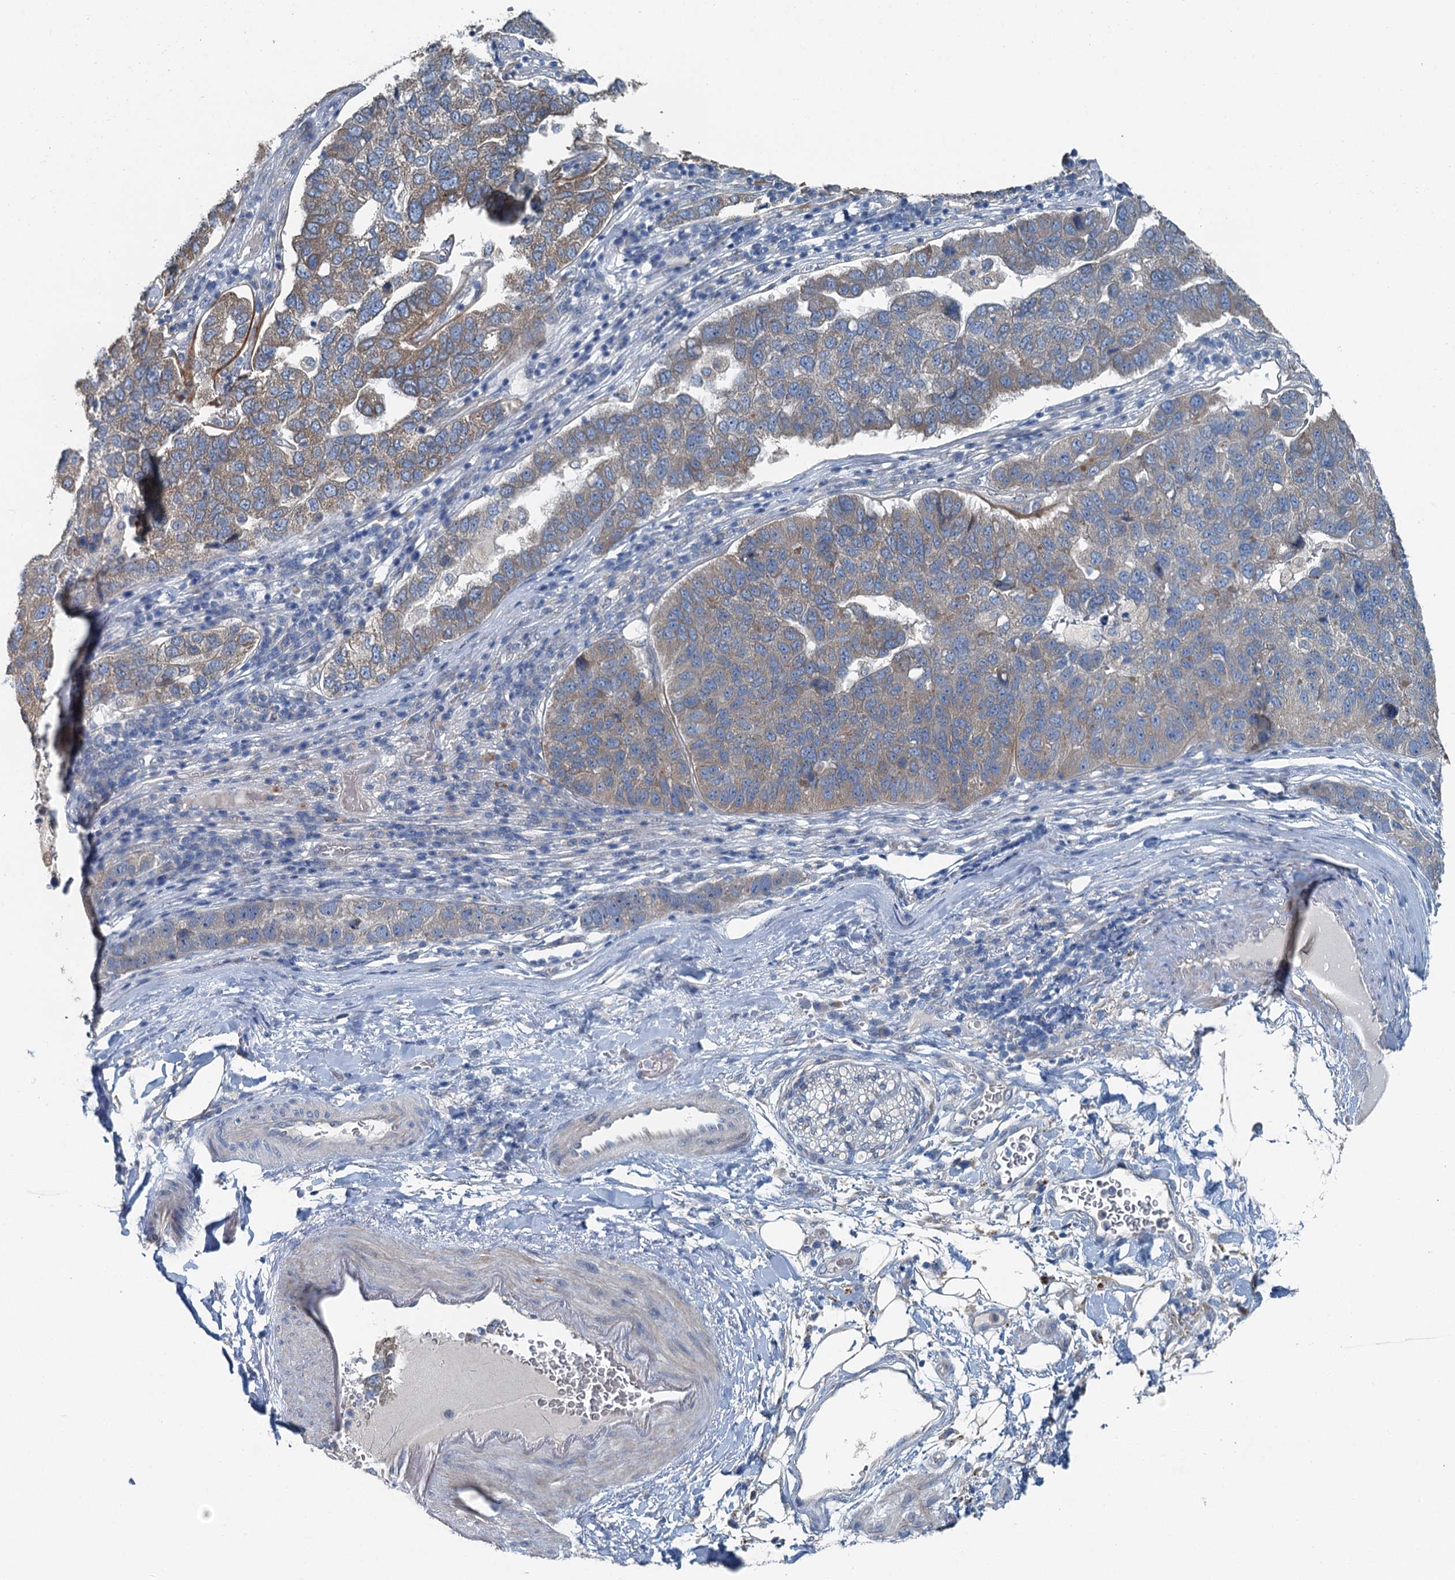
{"staining": {"intensity": "weak", "quantity": ">75%", "location": "cytoplasmic/membranous"}, "tissue": "pancreatic cancer", "cell_type": "Tumor cells", "image_type": "cancer", "snomed": [{"axis": "morphology", "description": "Adenocarcinoma, NOS"}, {"axis": "topography", "description": "Pancreas"}], "caption": "Pancreatic adenocarcinoma tissue exhibits weak cytoplasmic/membranous expression in about >75% of tumor cells, visualized by immunohistochemistry.", "gene": "C6orf120", "patient": {"sex": "female", "age": 61}}